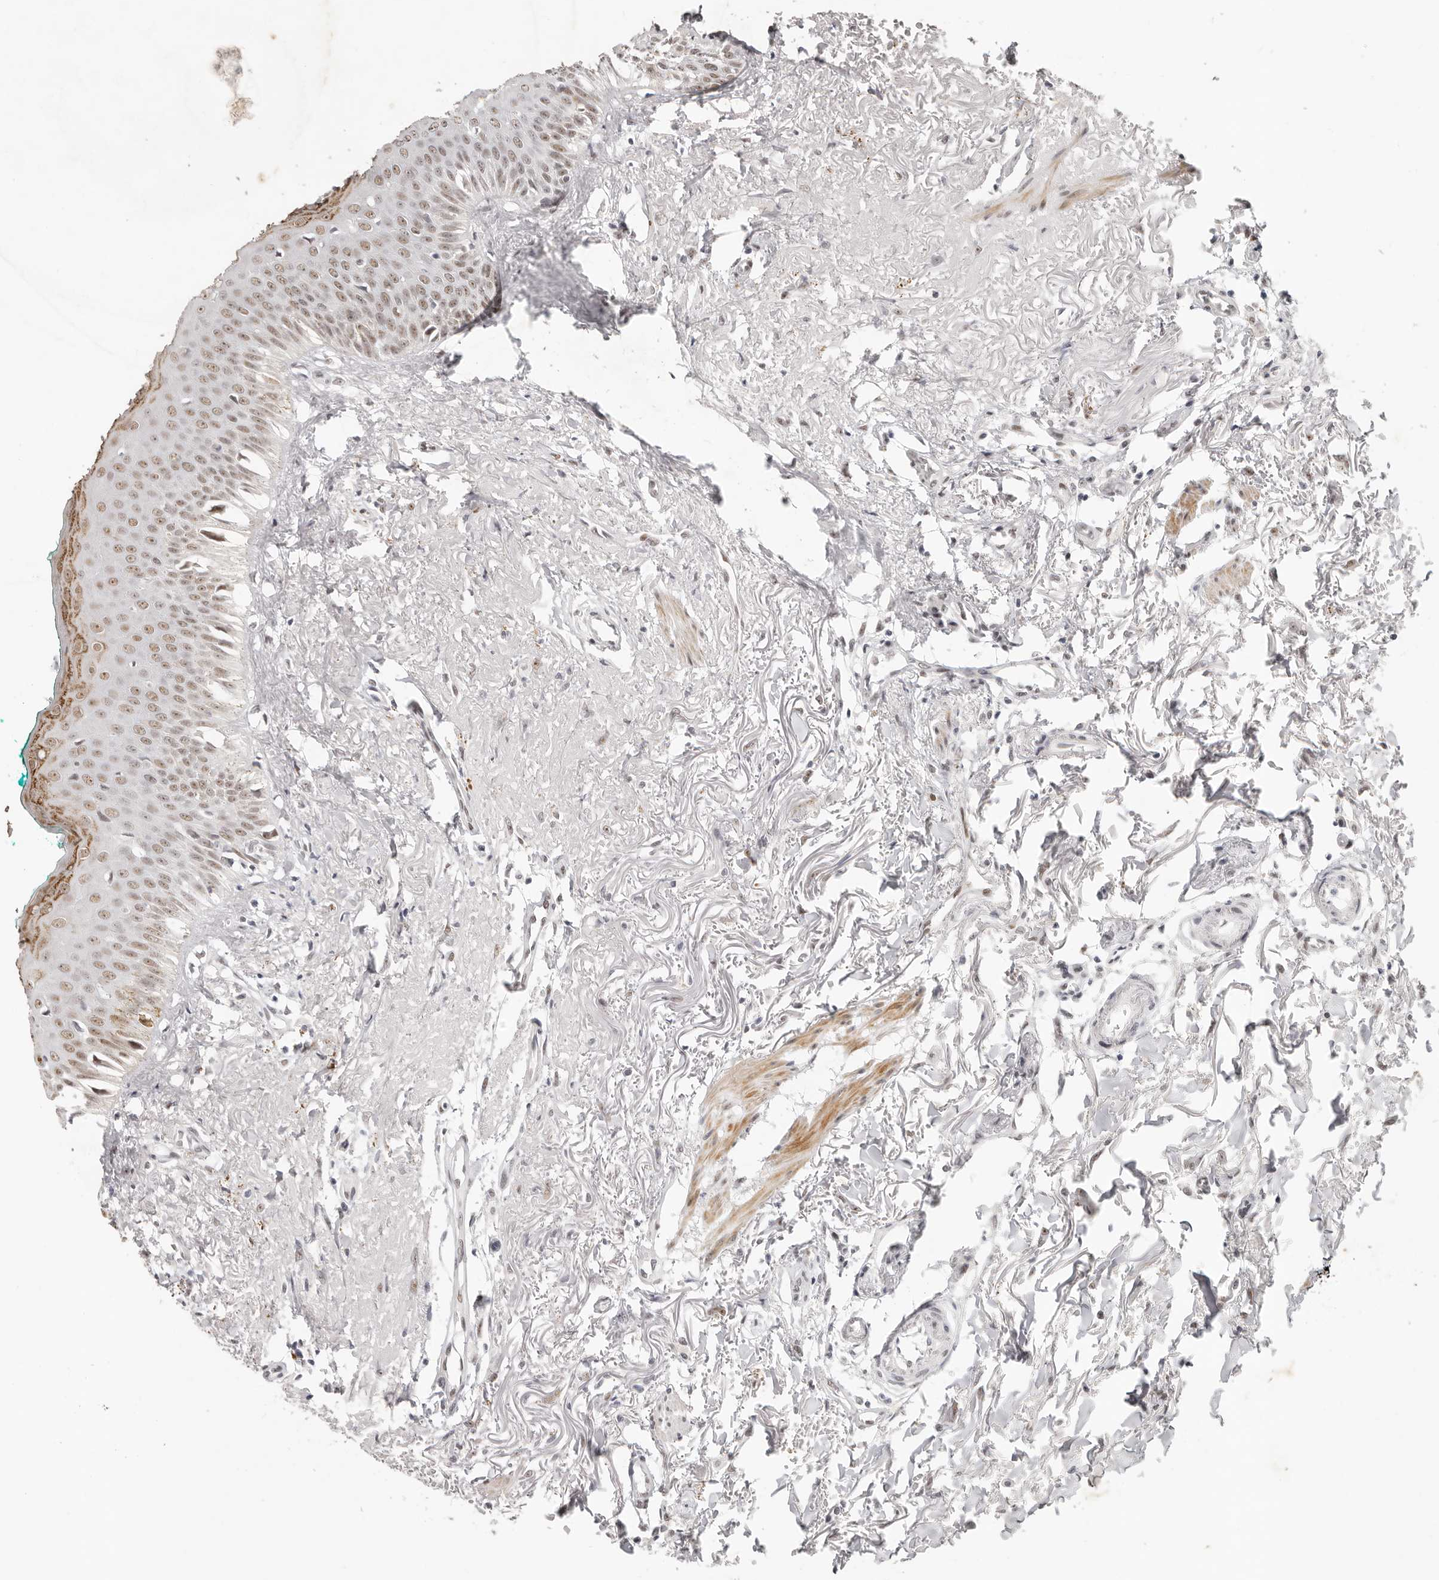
{"staining": {"intensity": "moderate", "quantity": ">75%", "location": "cytoplasmic/membranous,nuclear"}, "tissue": "oral mucosa", "cell_type": "Squamous epithelial cells", "image_type": "normal", "snomed": [{"axis": "morphology", "description": "Normal tissue, NOS"}, {"axis": "topography", "description": "Oral tissue"}], "caption": "Squamous epithelial cells reveal moderate cytoplasmic/membranous,nuclear expression in approximately >75% of cells in normal oral mucosa. Ihc stains the protein of interest in brown and the nuclei are stained blue.", "gene": "LARP7", "patient": {"sex": "female", "age": 70}}